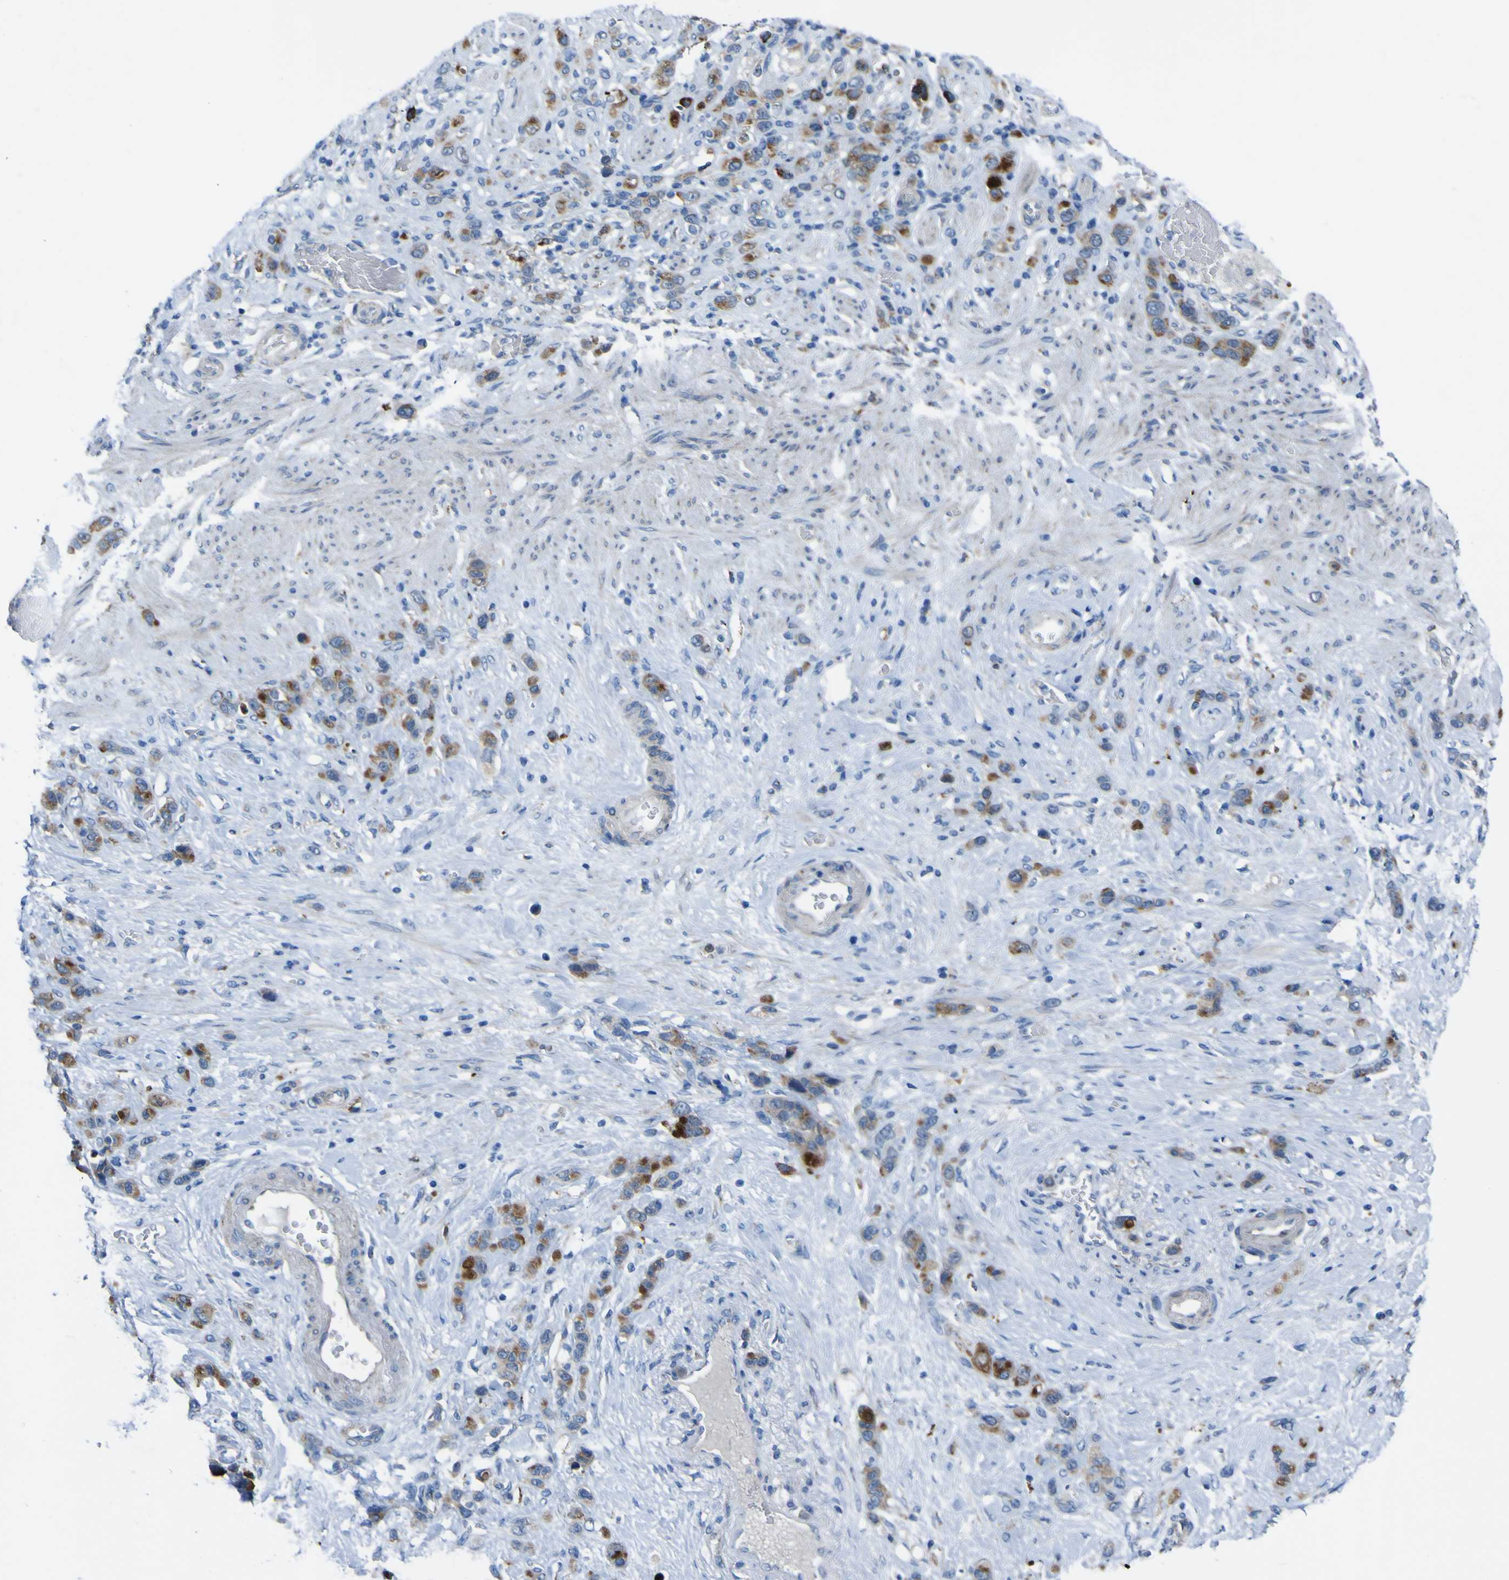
{"staining": {"intensity": "strong", "quantity": ">75%", "location": "cytoplasmic/membranous"}, "tissue": "stomach cancer", "cell_type": "Tumor cells", "image_type": "cancer", "snomed": [{"axis": "morphology", "description": "Adenocarcinoma, NOS"}, {"axis": "morphology", "description": "Adenocarcinoma, High grade"}, {"axis": "topography", "description": "Stomach, upper"}, {"axis": "topography", "description": "Stomach, lower"}], "caption": "There is high levels of strong cytoplasmic/membranous staining in tumor cells of stomach cancer, as demonstrated by immunohistochemical staining (brown color).", "gene": "CST3", "patient": {"sex": "female", "age": 65}}